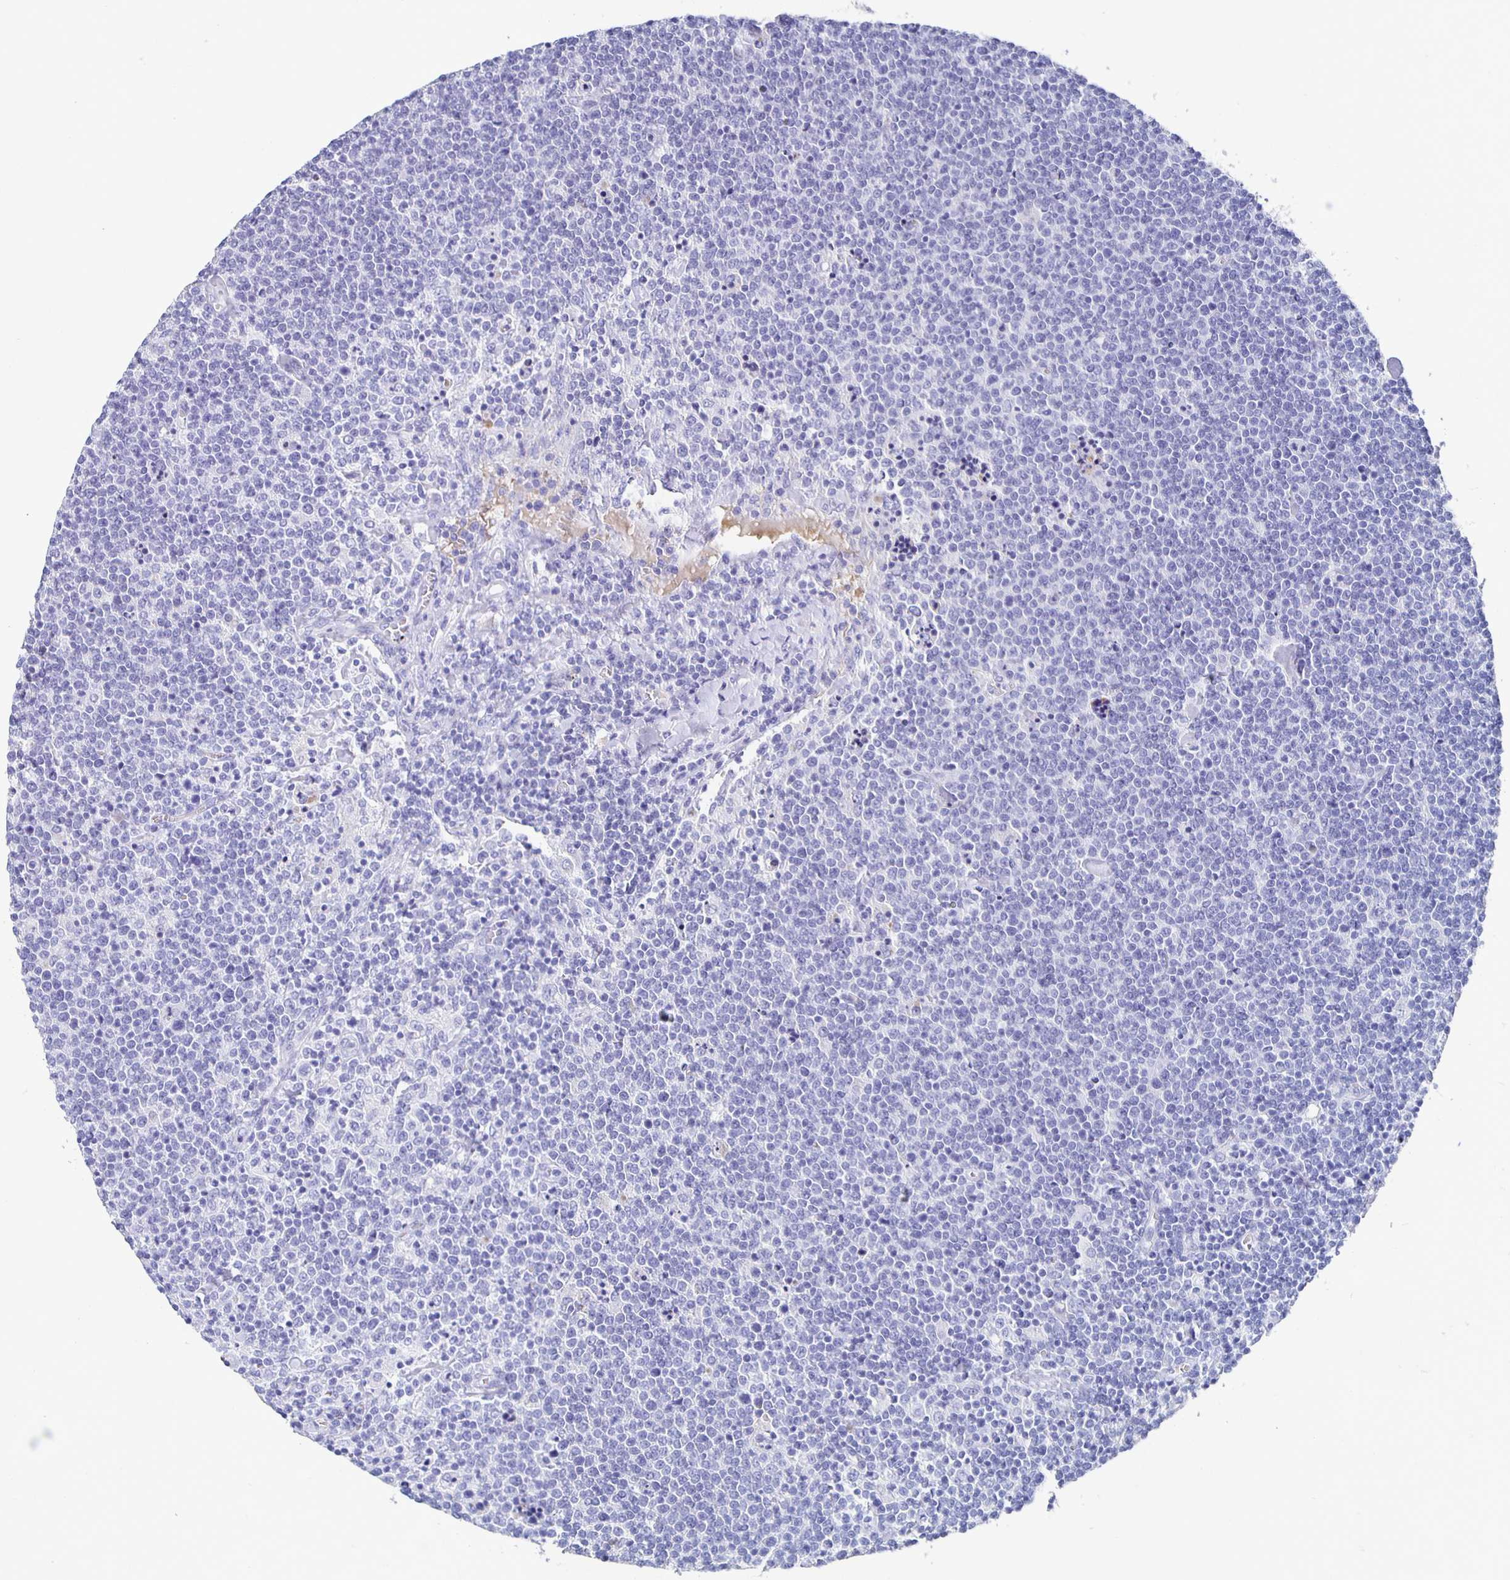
{"staining": {"intensity": "negative", "quantity": "none", "location": "none"}, "tissue": "lymphoma", "cell_type": "Tumor cells", "image_type": "cancer", "snomed": [{"axis": "morphology", "description": "Malignant lymphoma, non-Hodgkin's type, High grade"}, {"axis": "topography", "description": "Lymph node"}], "caption": "Tumor cells are negative for brown protein staining in malignant lymphoma, non-Hodgkin's type (high-grade).", "gene": "FGA", "patient": {"sex": "male", "age": 61}}